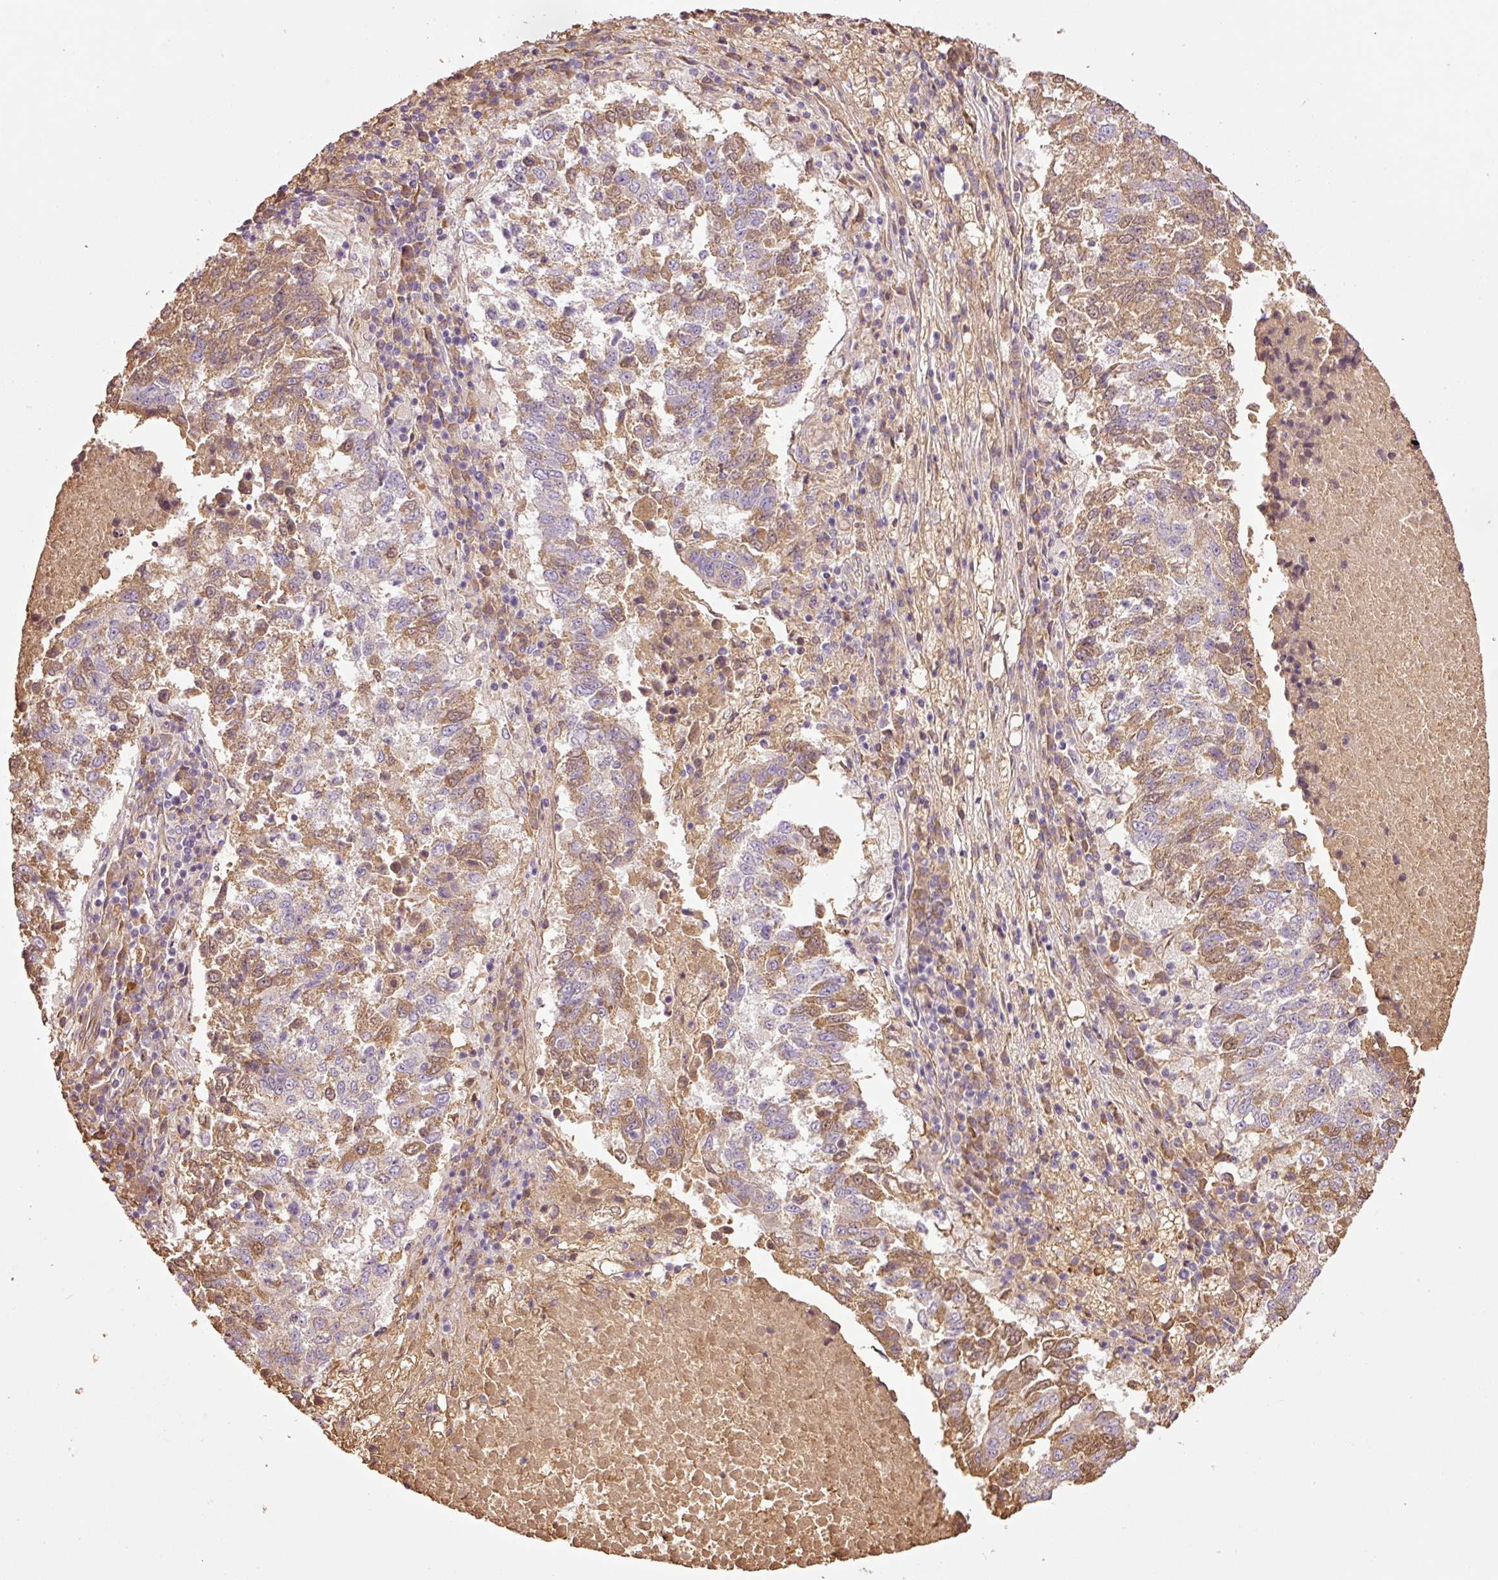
{"staining": {"intensity": "moderate", "quantity": "25%-75%", "location": "cytoplasmic/membranous"}, "tissue": "lung cancer", "cell_type": "Tumor cells", "image_type": "cancer", "snomed": [{"axis": "morphology", "description": "Squamous cell carcinoma, NOS"}, {"axis": "topography", "description": "Lung"}], "caption": "Protein analysis of lung cancer tissue demonstrates moderate cytoplasmic/membranous positivity in approximately 25%-75% of tumor cells. (brown staining indicates protein expression, while blue staining denotes nuclei).", "gene": "NID2", "patient": {"sex": "male", "age": 73}}